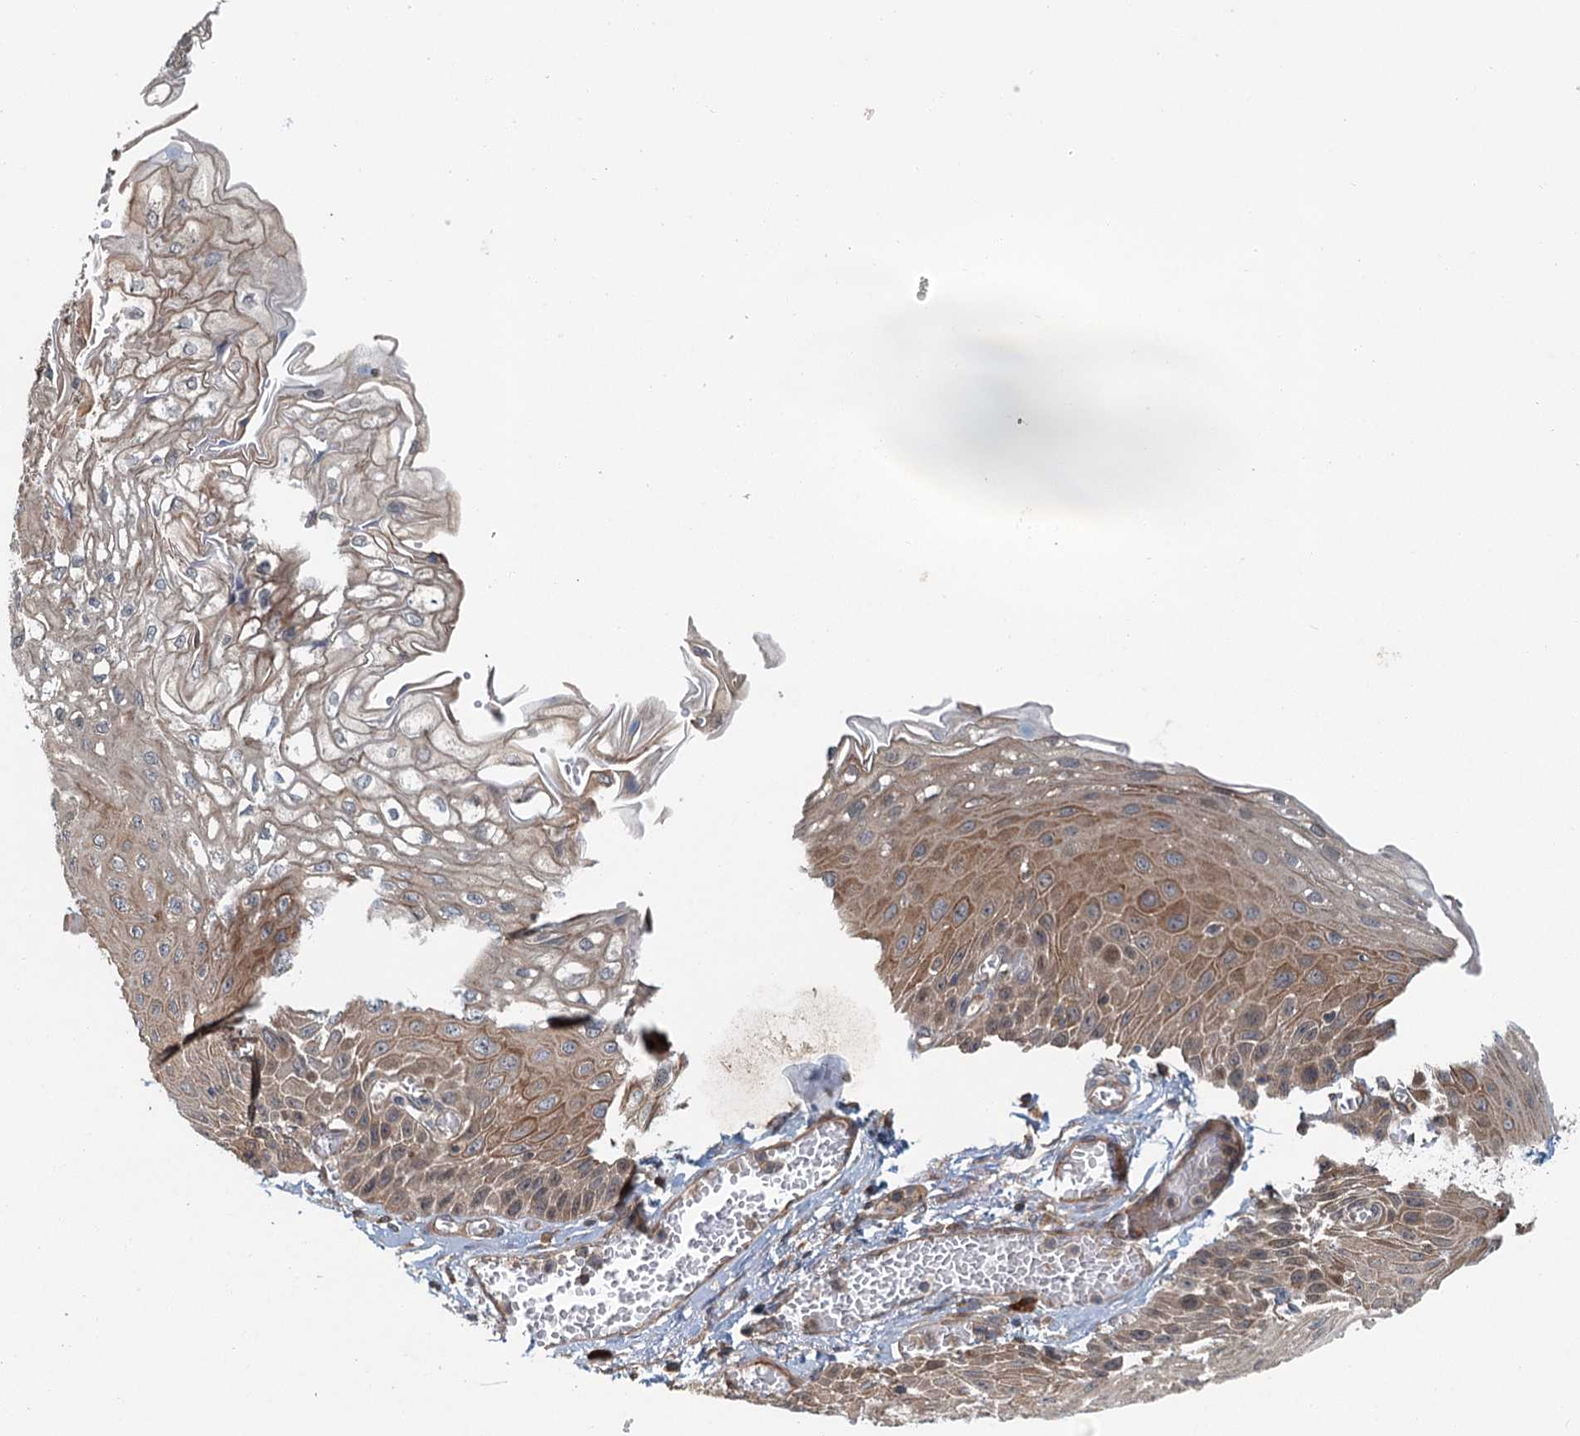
{"staining": {"intensity": "moderate", "quantity": ">75%", "location": "cytoplasmic/membranous,nuclear"}, "tissue": "esophagus", "cell_type": "Squamous epithelial cells", "image_type": "normal", "snomed": [{"axis": "morphology", "description": "Normal tissue, NOS"}, {"axis": "topography", "description": "Esophagus"}], "caption": "Immunohistochemical staining of benign human esophagus displays moderate cytoplasmic/membranous,nuclear protein expression in about >75% of squamous epithelial cells. (Stains: DAB in brown, nuclei in blue, Microscopy: brightfield microscopy at high magnification).", "gene": "ZNF527", "patient": {"sex": "male", "age": 81}}